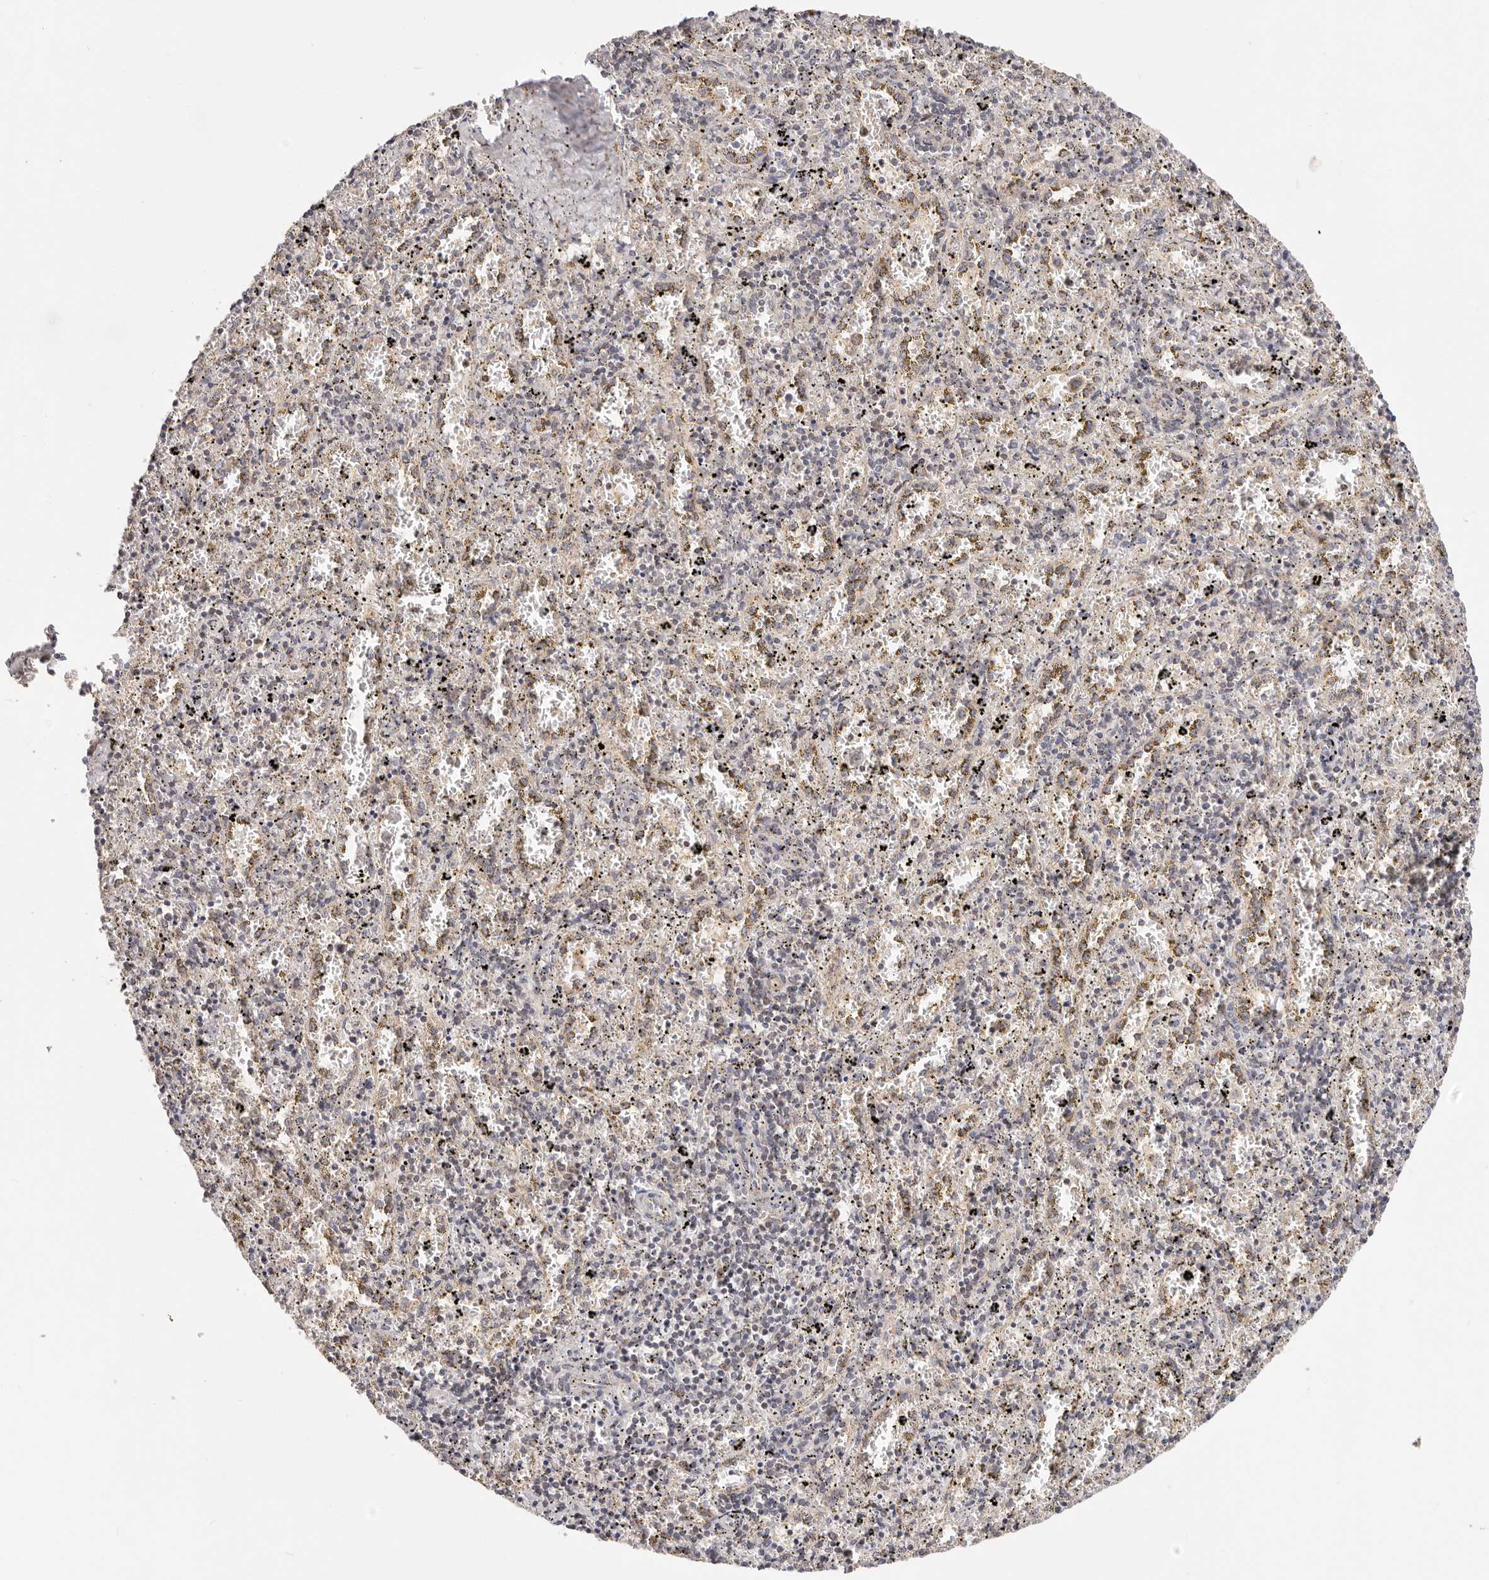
{"staining": {"intensity": "weak", "quantity": "25%-75%", "location": "cytoplasmic/membranous"}, "tissue": "spleen", "cell_type": "Cells in red pulp", "image_type": "normal", "snomed": [{"axis": "morphology", "description": "Normal tissue, NOS"}, {"axis": "topography", "description": "Spleen"}], "caption": "IHC (DAB (3,3'-diaminobenzidine)) staining of unremarkable human spleen exhibits weak cytoplasmic/membranous protein staining in about 25%-75% of cells in red pulp. The staining was performed using DAB (3,3'-diaminobenzidine), with brown indicating positive protein expression. Nuclei are stained blue with hematoxylin.", "gene": "KCMF1", "patient": {"sex": "male", "age": 11}}